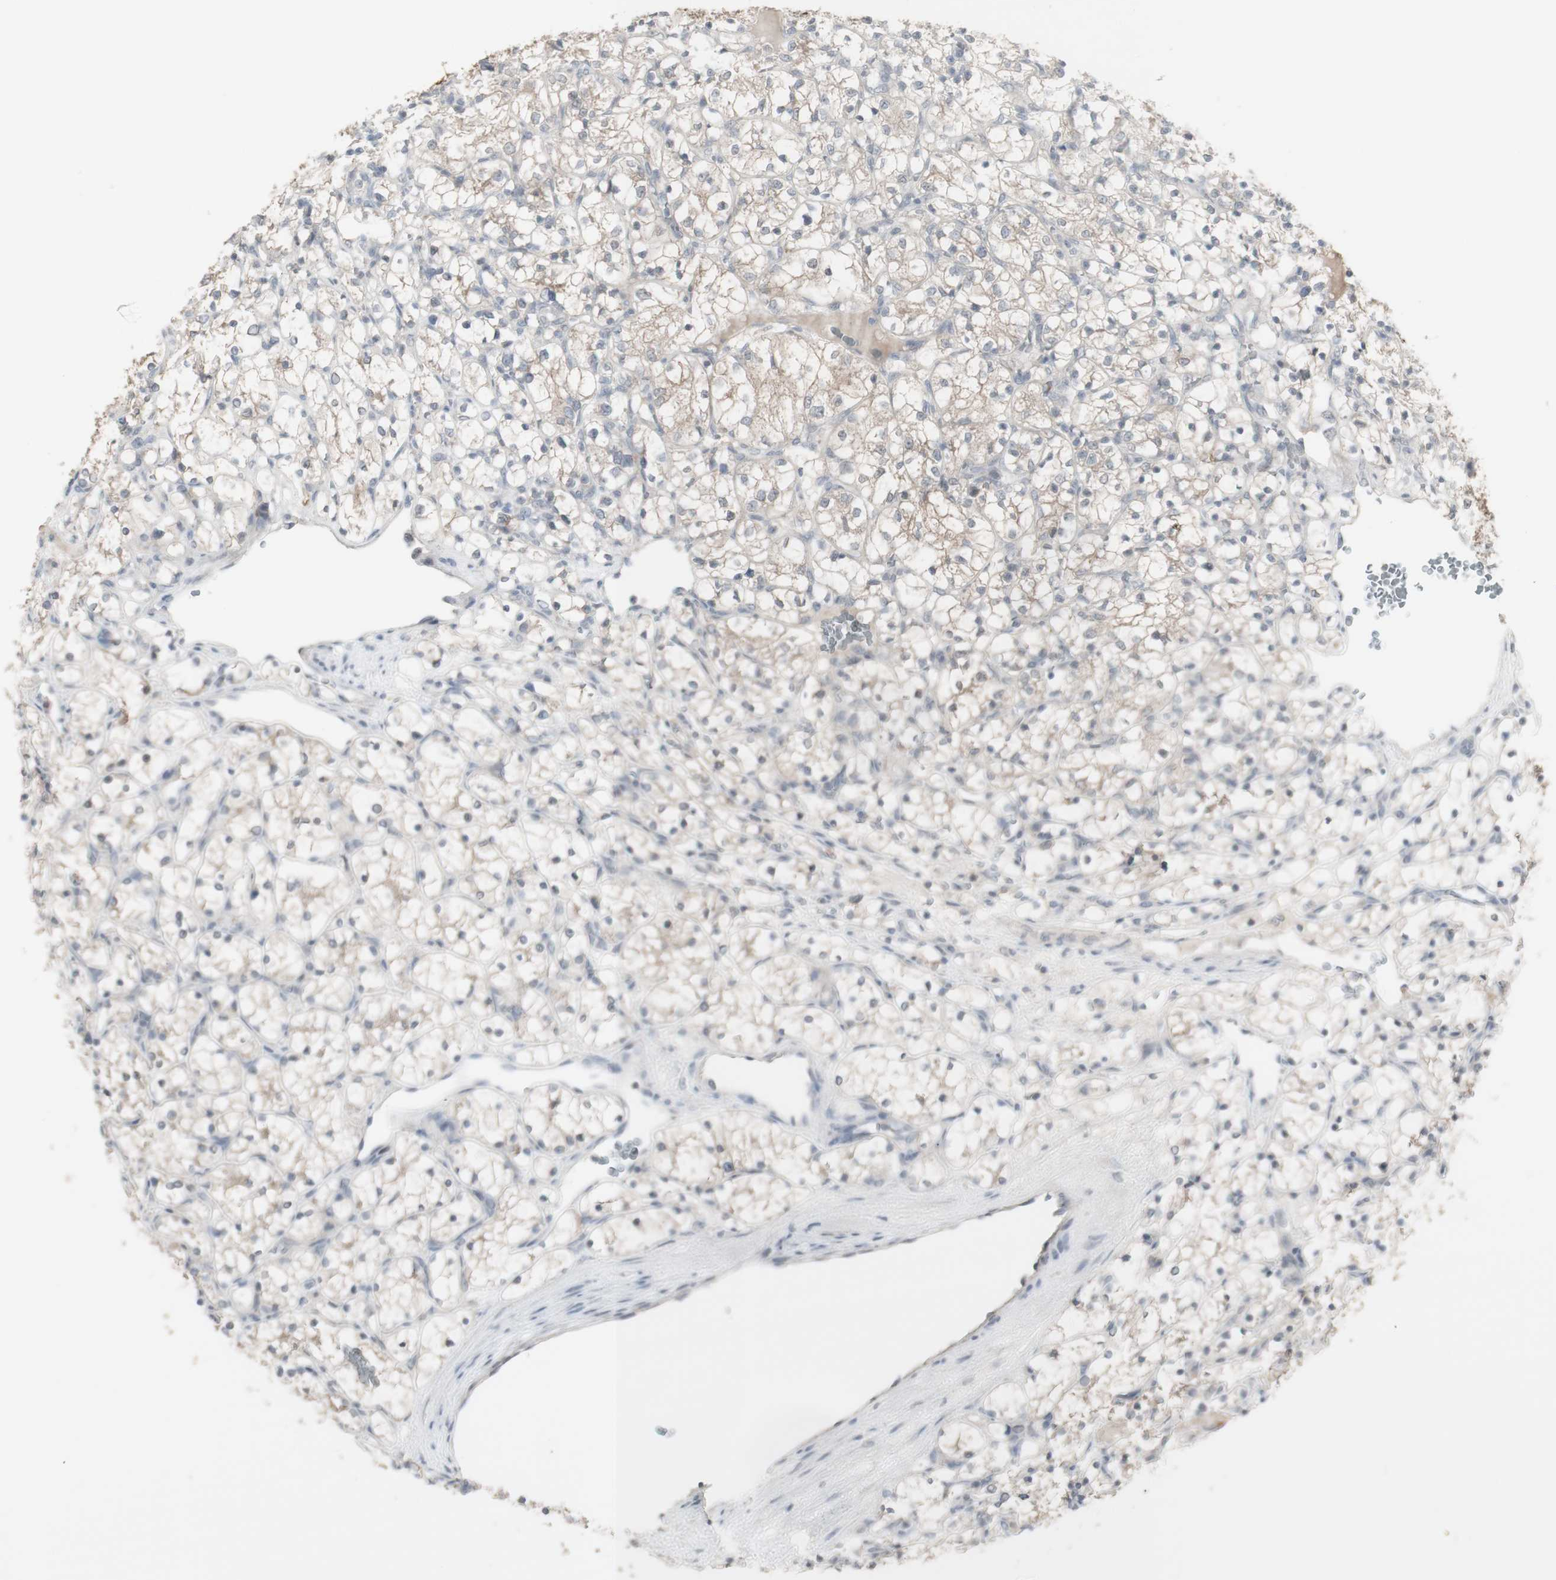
{"staining": {"intensity": "weak", "quantity": "25%-75%", "location": "cytoplasmic/membranous"}, "tissue": "renal cancer", "cell_type": "Tumor cells", "image_type": "cancer", "snomed": [{"axis": "morphology", "description": "Adenocarcinoma, NOS"}, {"axis": "topography", "description": "Kidney"}], "caption": "The immunohistochemical stain labels weak cytoplasmic/membranous positivity in tumor cells of renal adenocarcinoma tissue.", "gene": "C1orf116", "patient": {"sex": "female", "age": 69}}